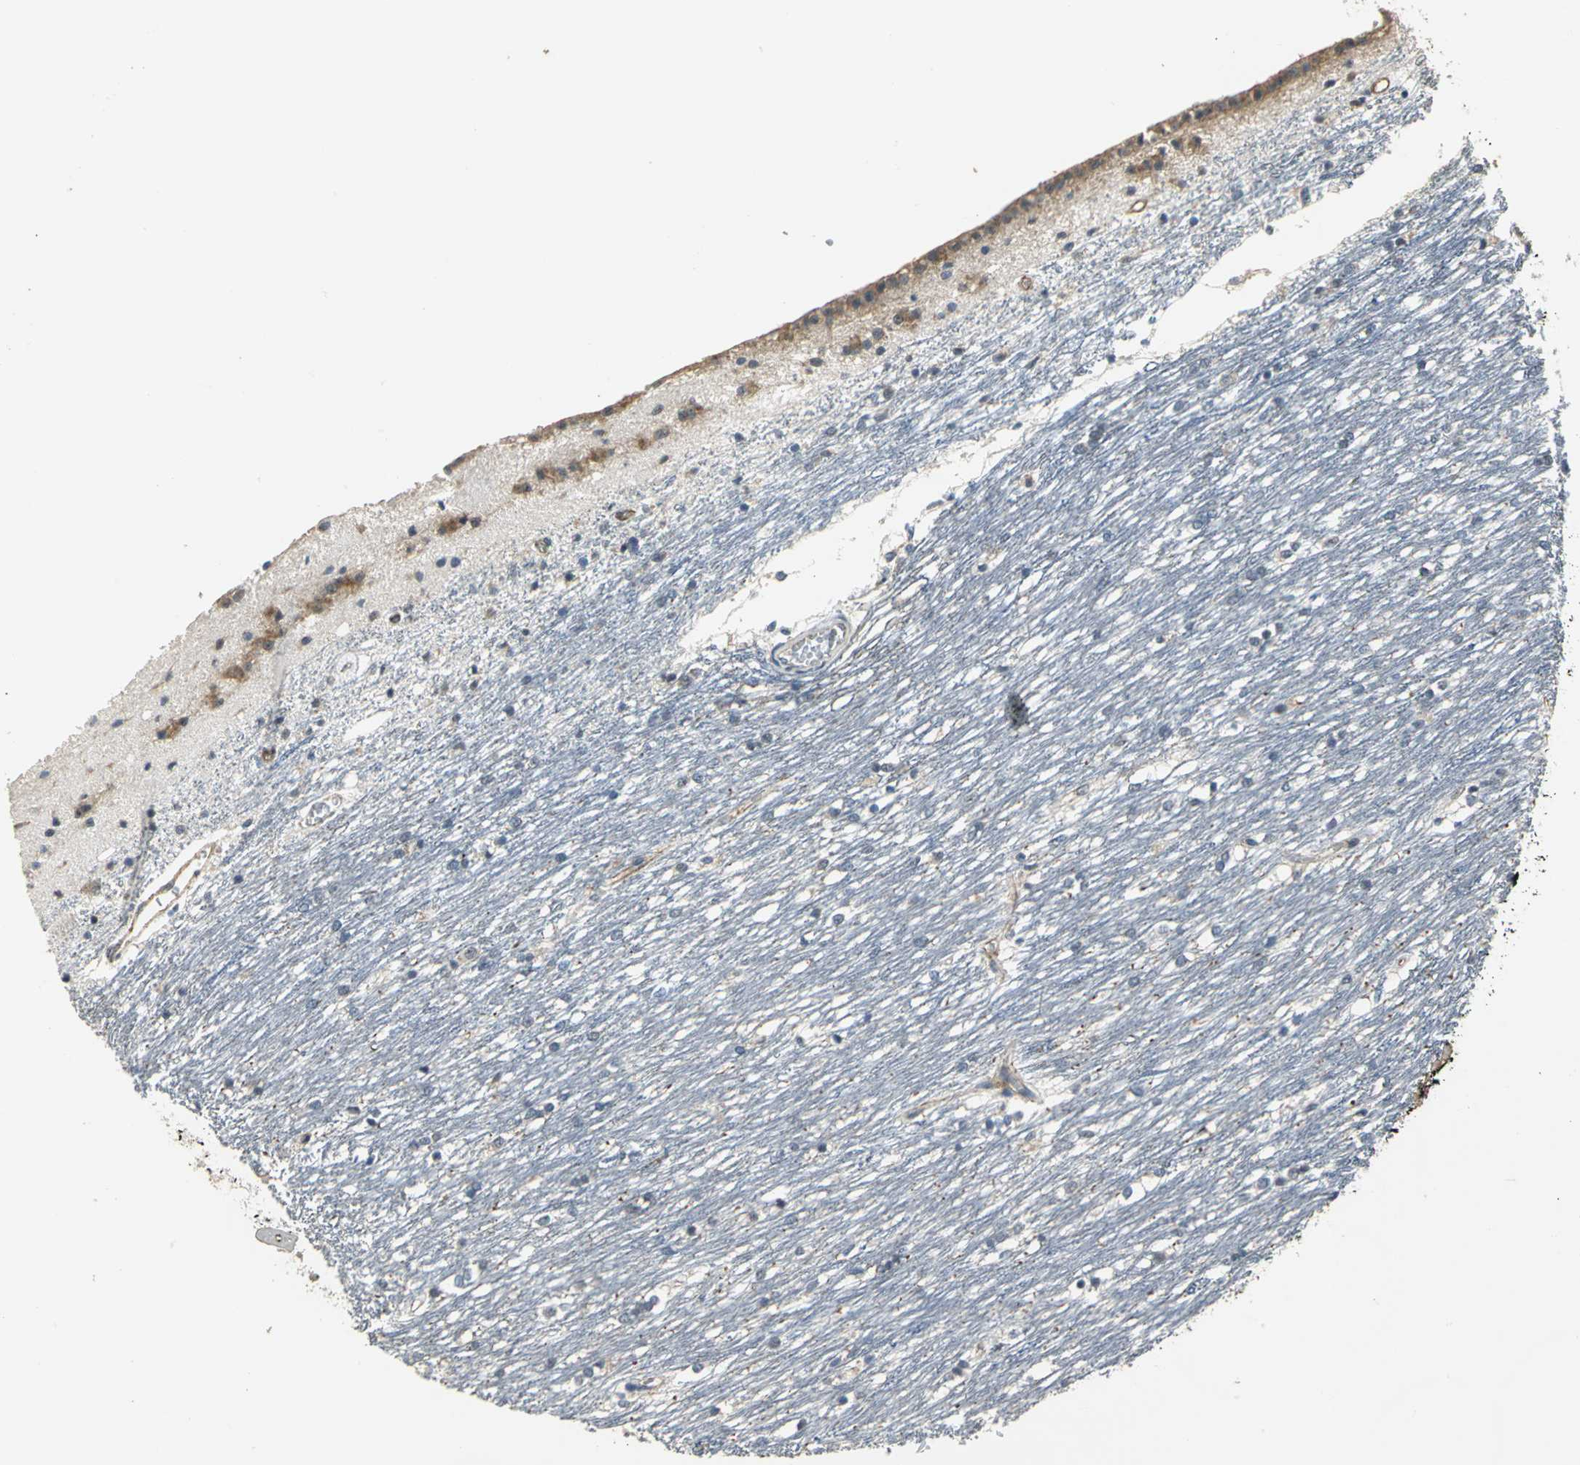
{"staining": {"intensity": "negative", "quantity": "none", "location": "none"}, "tissue": "caudate", "cell_type": "Glial cells", "image_type": "normal", "snomed": [{"axis": "morphology", "description": "Normal tissue, NOS"}, {"axis": "topography", "description": "Lateral ventricle wall"}], "caption": "A high-resolution histopathology image shows immunohistochemistry staining of benign caudate, which exhibits no significant staining in glial cells.", "gene": "OCLN", "patient": {"sex": "female", "age": 19}}